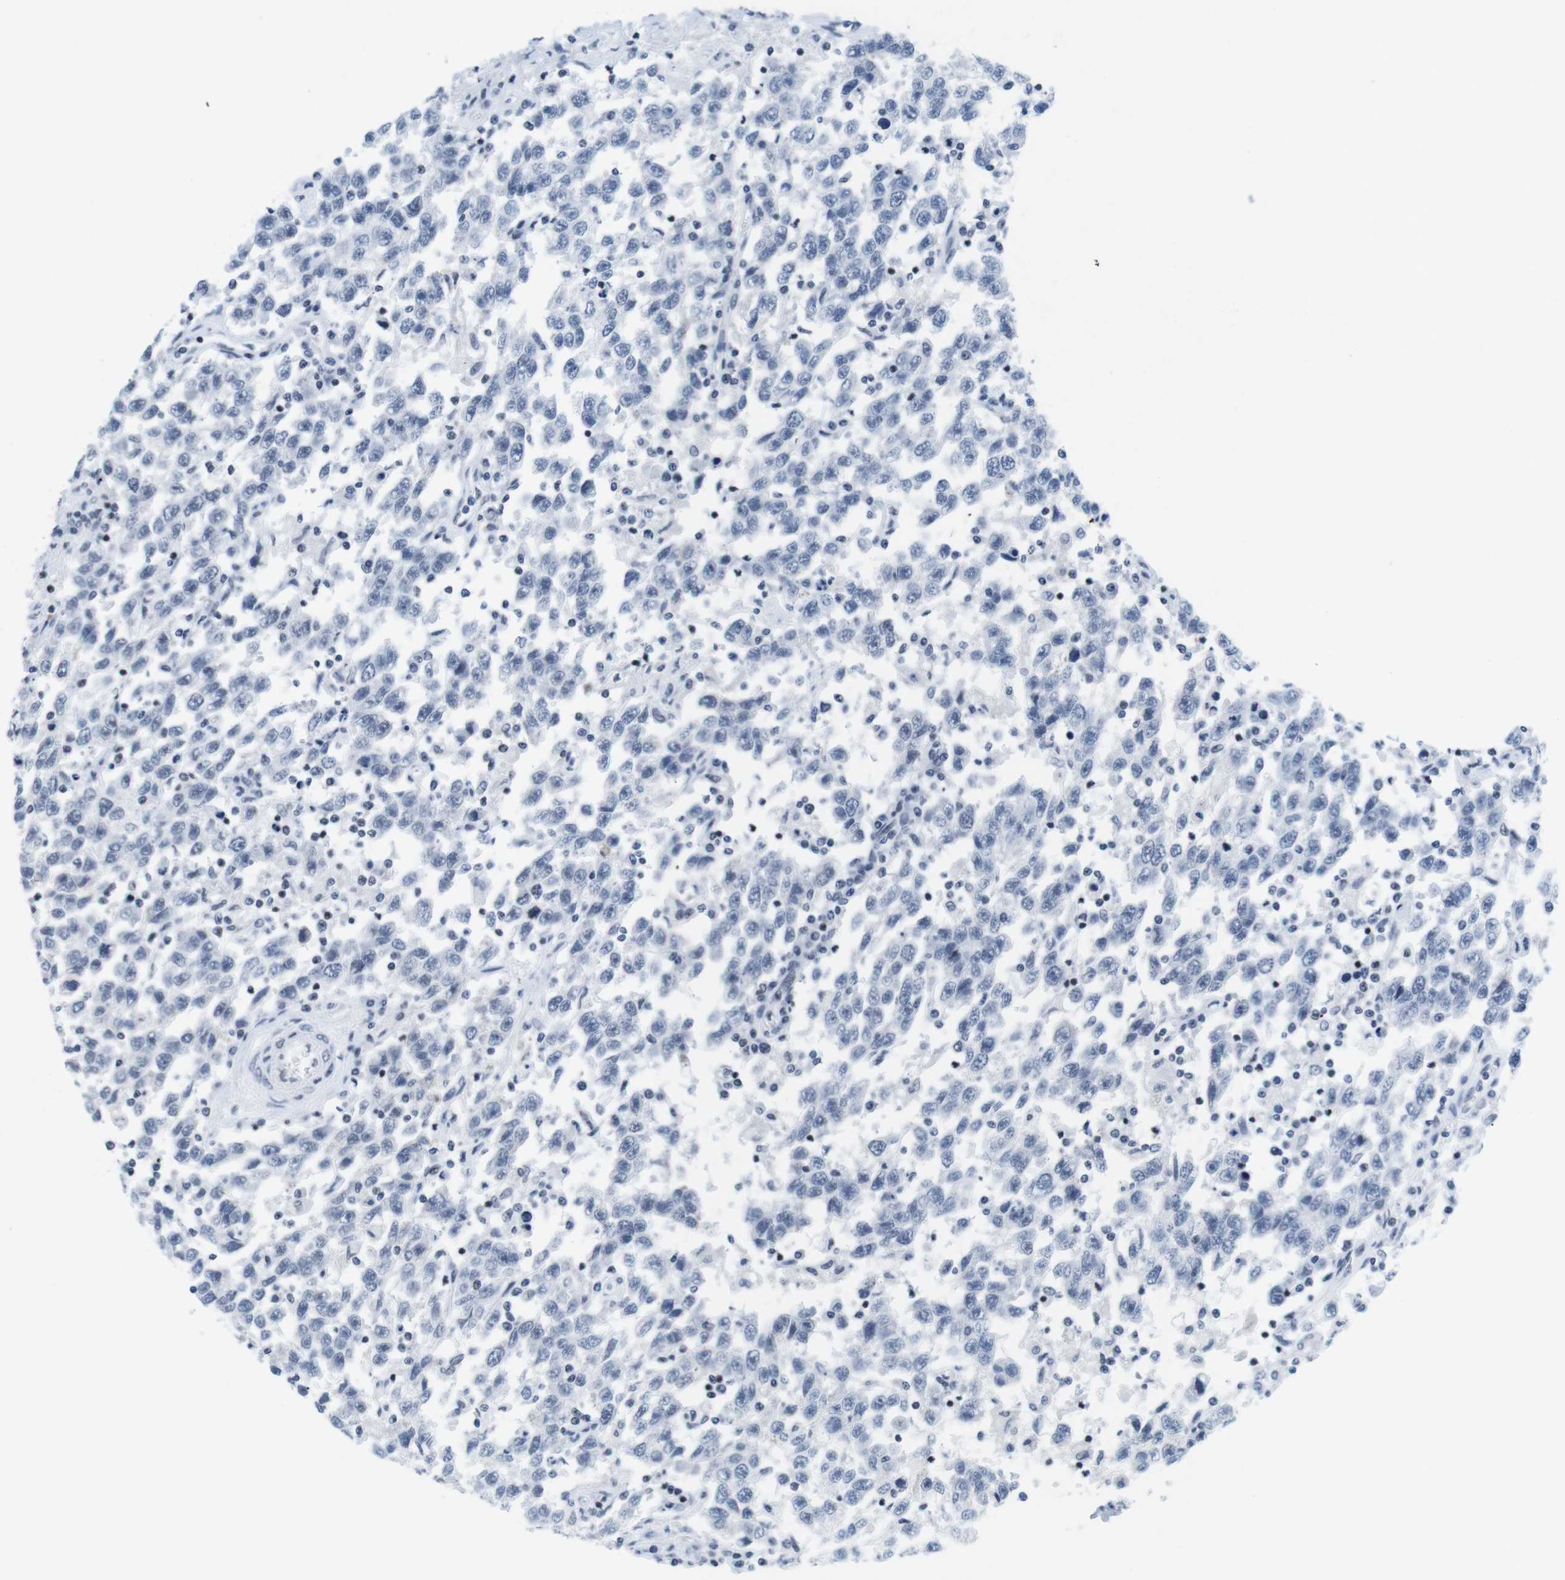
{"staining": {"intensity": "weak", "quantity": "<25%", "location": "nuclear"}, "tissue": "testis cancer", "cell_type": "Tumor cells", "image_type": "cancer", "snomed": [{"axis": "morphology", "description": "Seminoma, NOS"}, {"axis": "topography", "description": "Testis"}], "caption": "A high-resolution image shows immunohistochemistry (IHC) staining of testis cancer (seminoma), which shows no significant positivity in tumor cells.", "gene": "IFI16", "patient": {"sex": "male", "age": 41}}